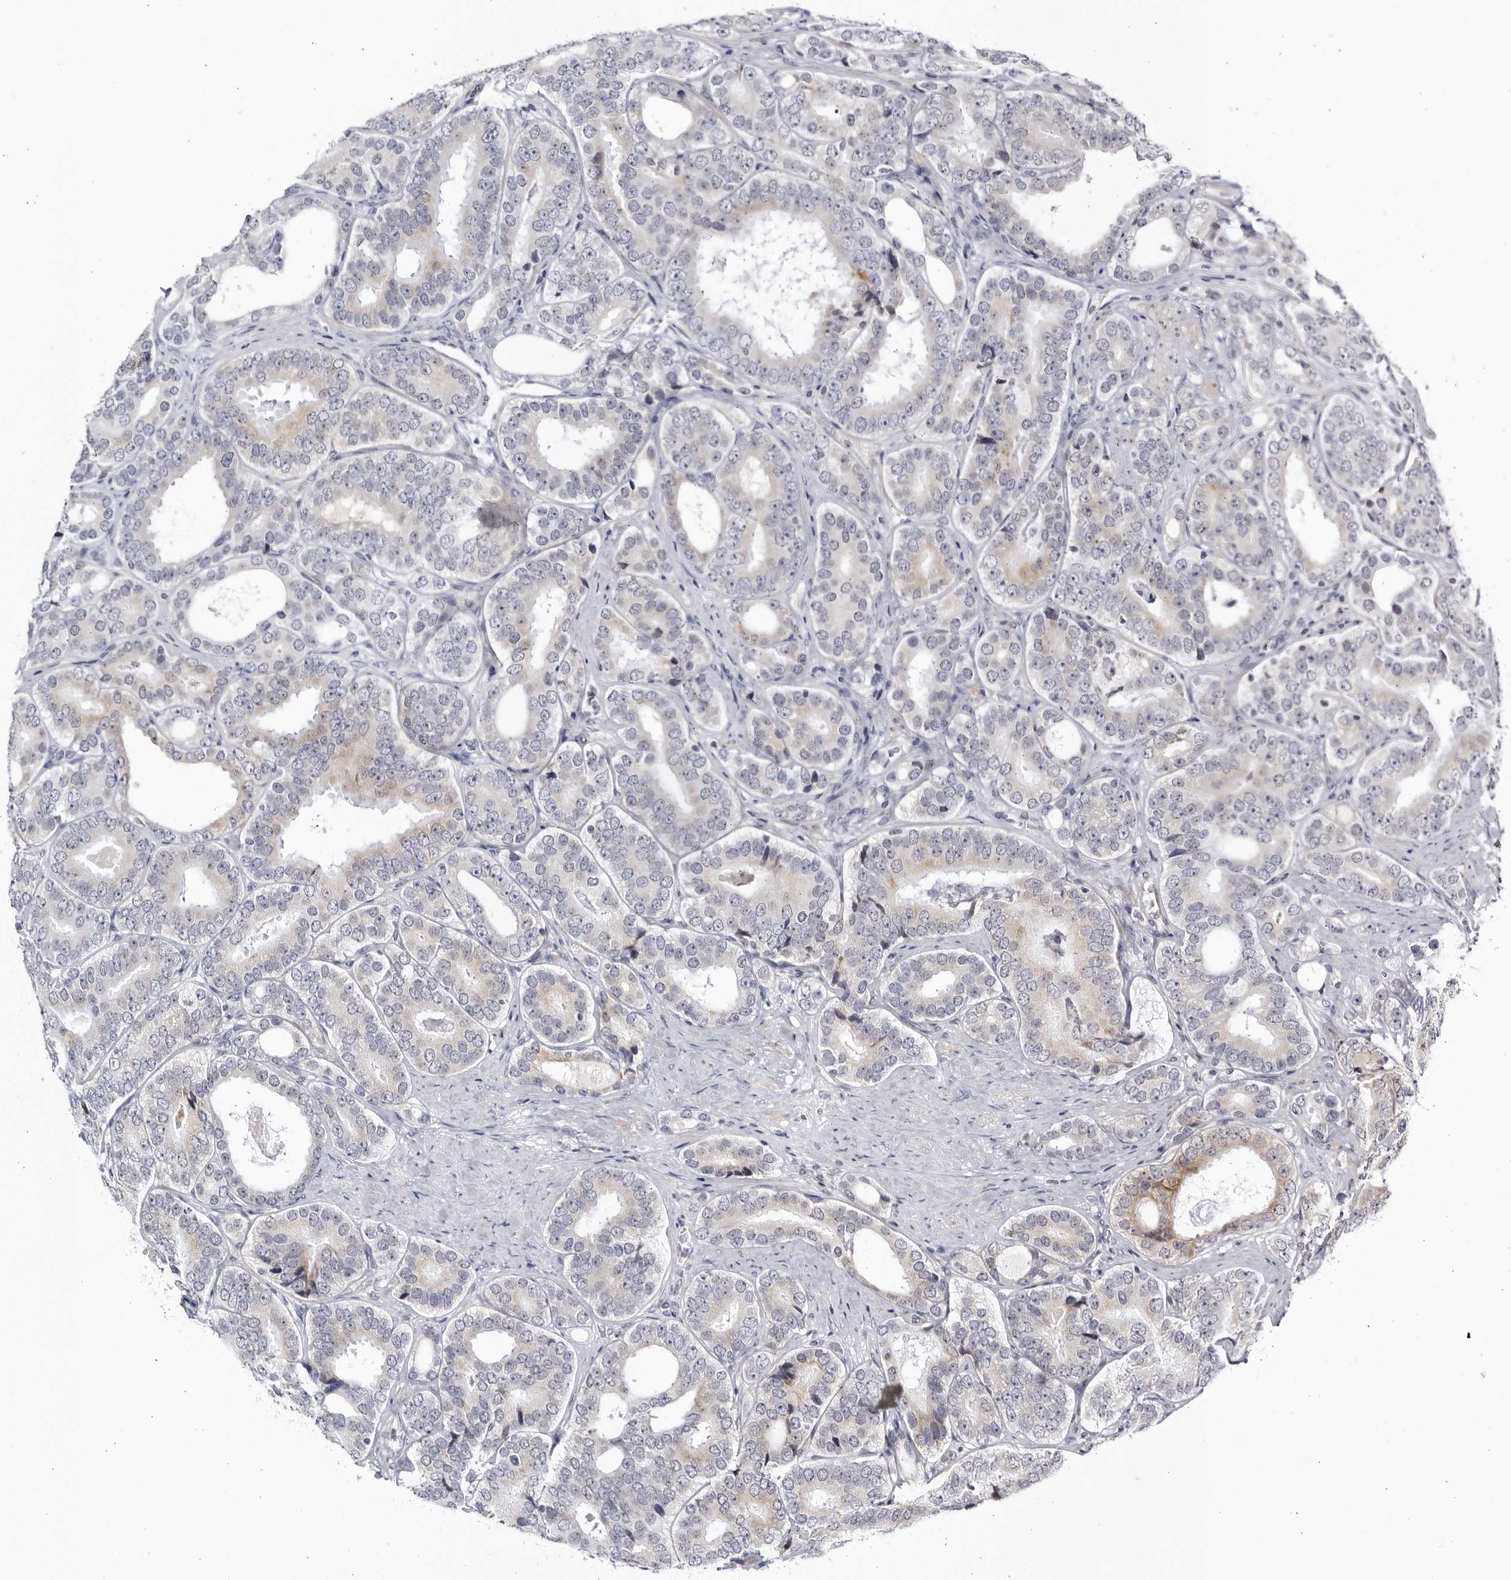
{"staining": {"intensity": "moderate", "quantity": "<25%", "location": "cytoplasmic/membranous"}, "tissue": "prostate cancer", "cell_type": "Tumor cells", "image_type": "cancer", "snomed": [{"axis": "morphology", "description": "Adenocarcinoma, High grade"}, {"axis": "topography", "description": "Prostate"}], "caption": "Tumor cells show moderate cytoplasmic/membranous positivity in about <25% of cells in prostate cancer (high-grade adenocarcinoma).", "gene": "CNBD1", "patient": {"sex": "male", "age": 56}}